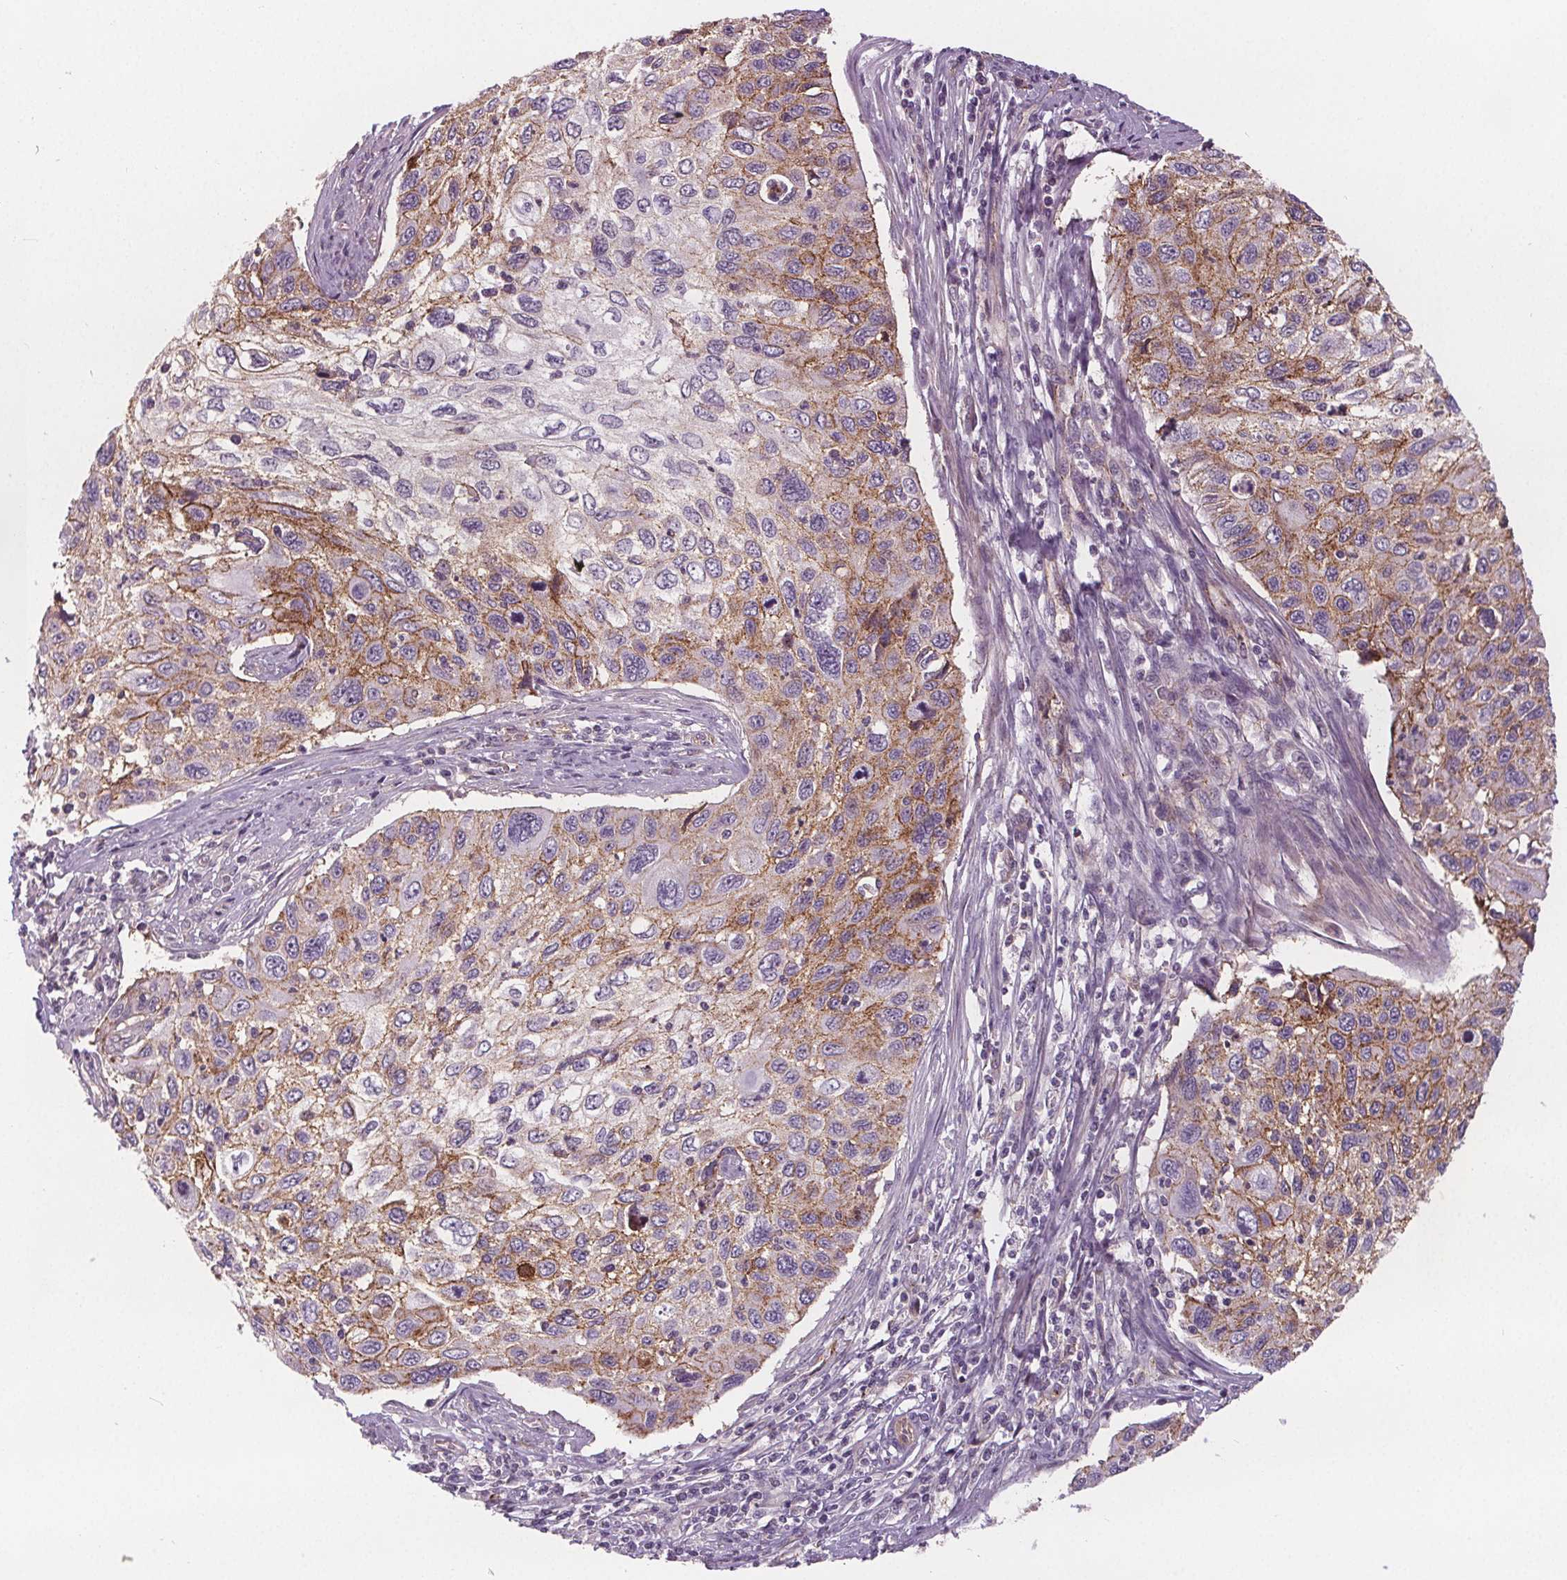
{"staining": {"intensity": "moderate", "quantity": "25%-75%", "location": "cytoplasmic/membranous"}, "tissue": "cervical cancer", "cell_type": "Tumor cells", "image_type": "cancer", "snomed": [{"axis": "morphology", "description": "Squamous cell carcinoma, NOS"}, {"axis": "topography", "description": "Cervix"}], "caption": "Cervical squamous cell carcinoma stained with IHC exhibits moderate cytoplasmic/membranous expression in approximately 25%-75% of tumor cells.", "gene": "ATP1A1", "patient": {"sex": "female", "age": 70}}